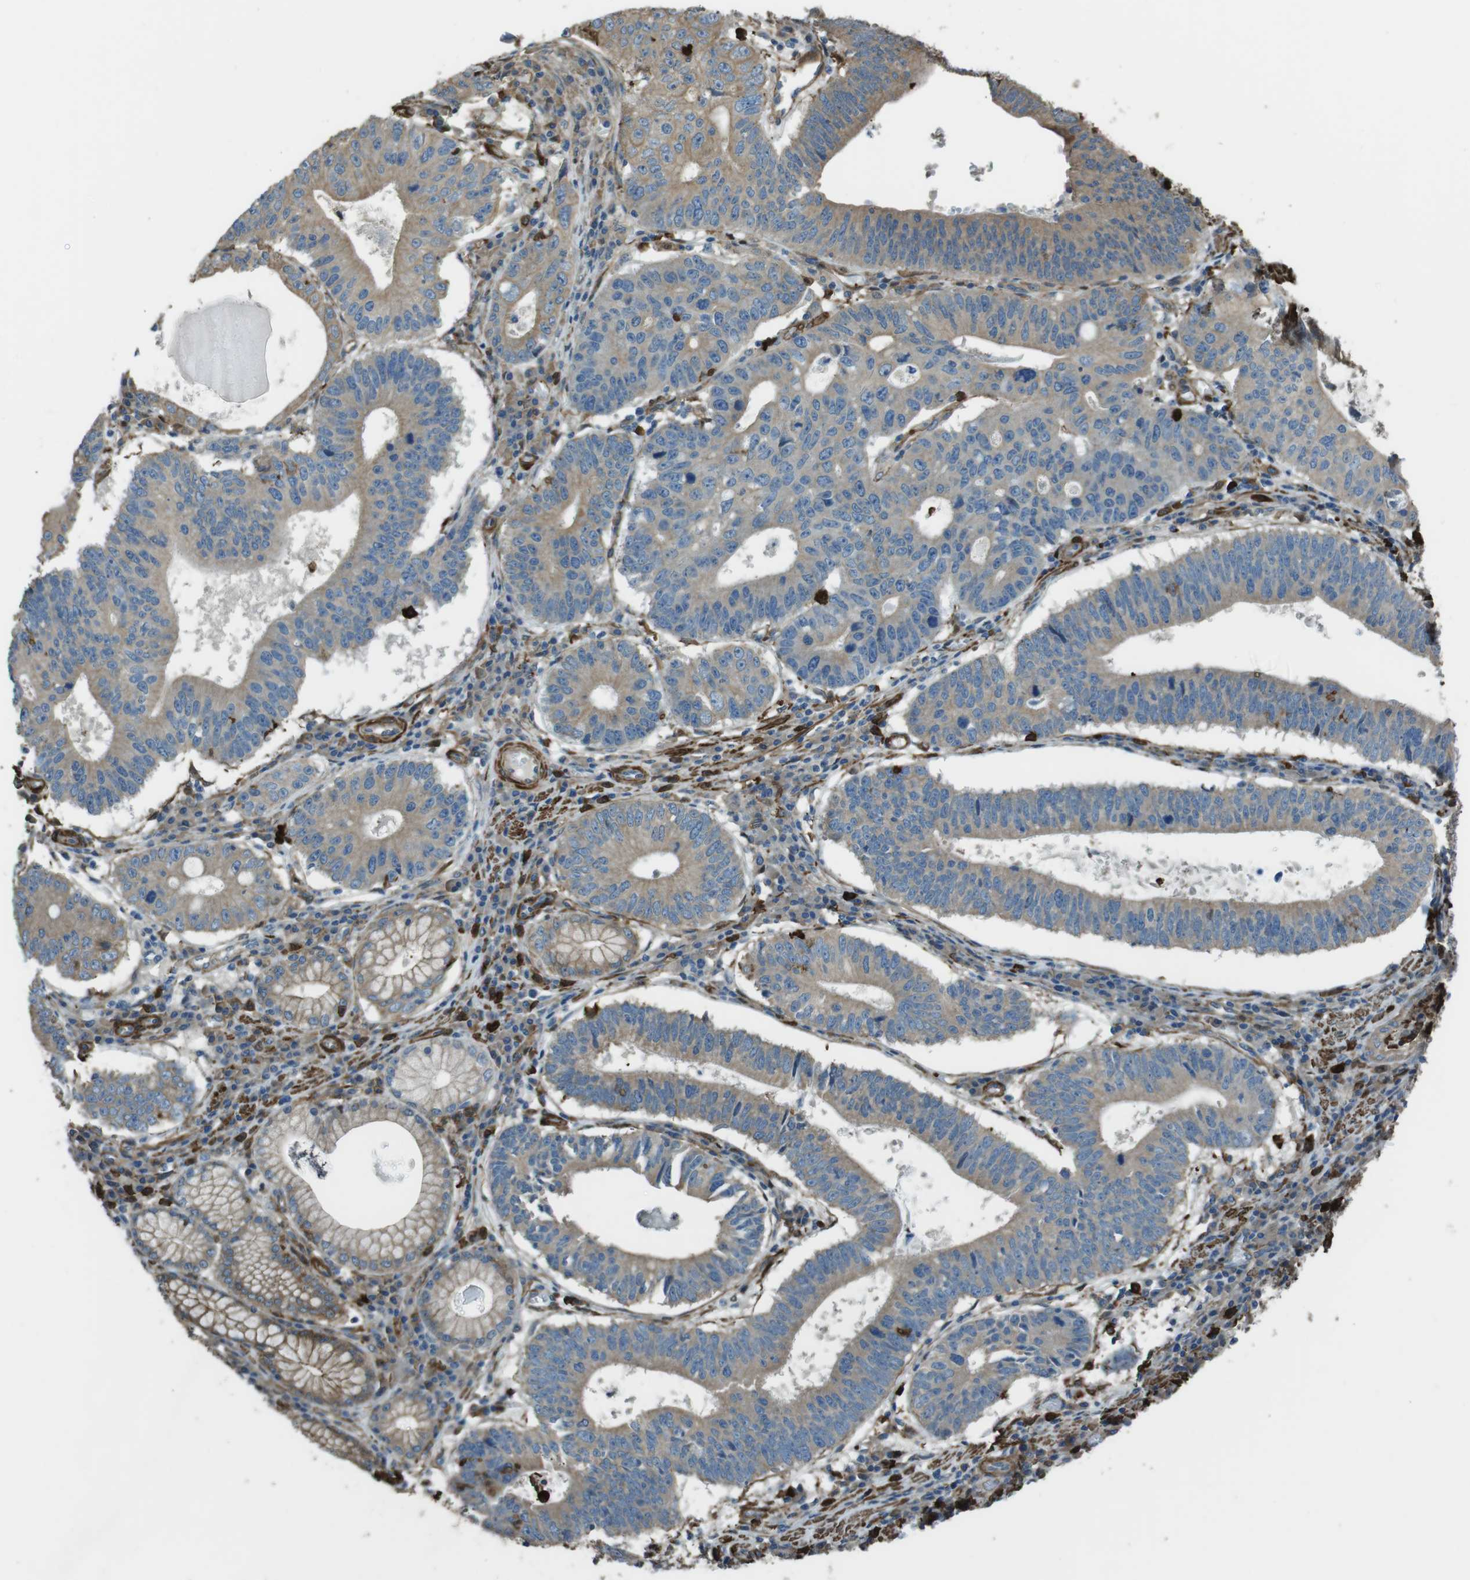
{"staining": {"intensity": "weak", "quantity": ">75%", "location": "cytoplasmic/membranous"}, "tissue": "stomach cancer", "cell_type": "Tumor cells", "image_type": "cancer", "snomed": [{"axis": "morphology", "description": "Adenocarcinoma, NOS"}, {"axis": "topography", "description": "Stomach"}], "caption": "Immunohistochemical staining of human stomach cancer (adenocarcinoma) reveals low levels of weak cytoplasmic/membranous expression in approximately >75% of tumor cells. The staining was performed using DAB, with brown indicating positive protein expression. Nuclei are stained blue with hematoxylin.", "gene": "SFT2D1", "patient": {"sex": "male", "age": 59}}